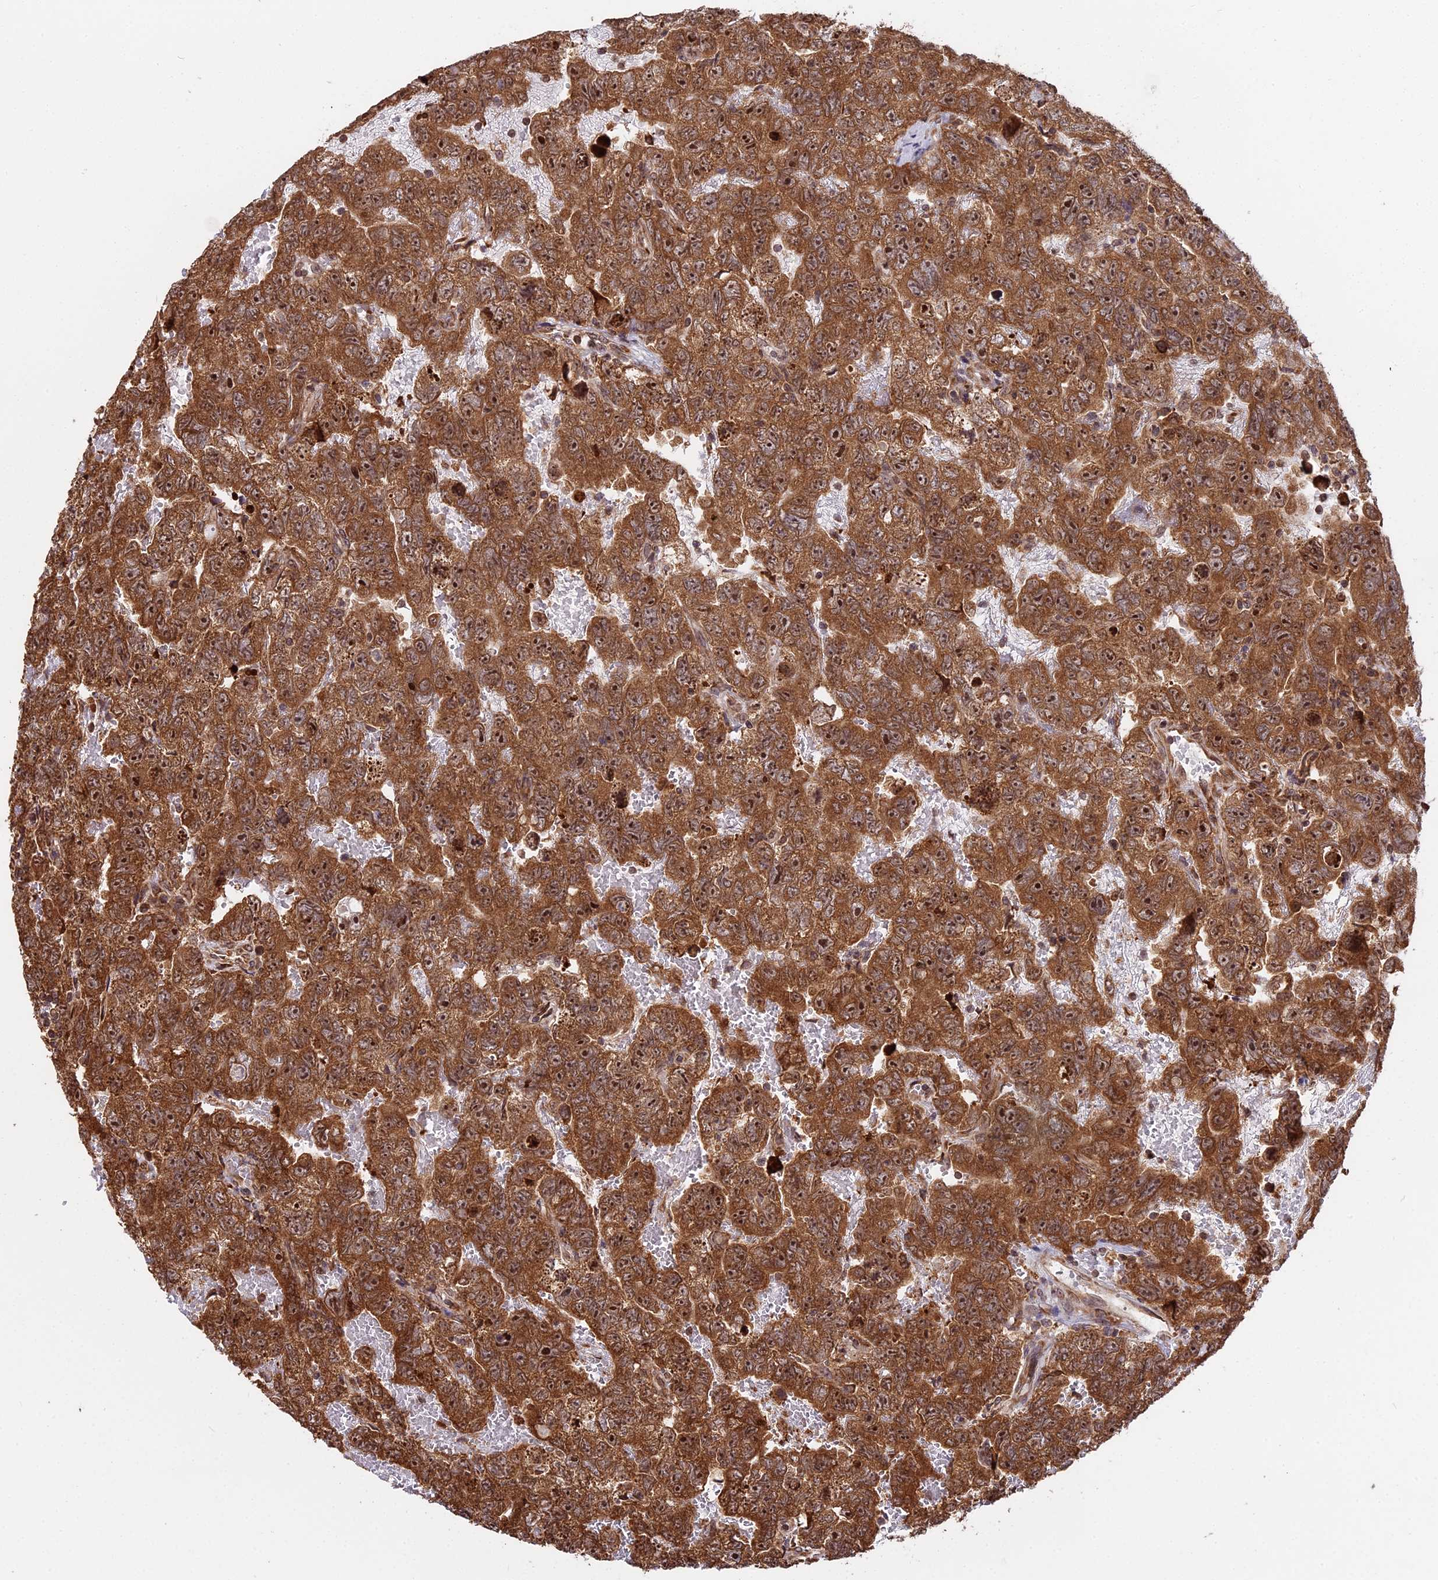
{"staining": {"intensity": "strong", "quantity": ">75%", "location": "cytoplasmic/membranous,nuclear"}, "tissue": "testis cancer", "cell_type": "Tumor cells", "image_type": "cancer", "snomed": [{"axis": "morphology", "description": "Carcinoma, Embryonal, NOS"}, {"axis": "topography", "description": "Testis"}], "caption": "IHC micrograph of human testis embryonal carcinoma stained for a protein (brown), which exhibits high levels of strong cytoplasmic/membranous and nuclear positivity in about >75% of tumor cells.", "gene": "RPL26", "patient": {"sex": "male", "age": 45}}